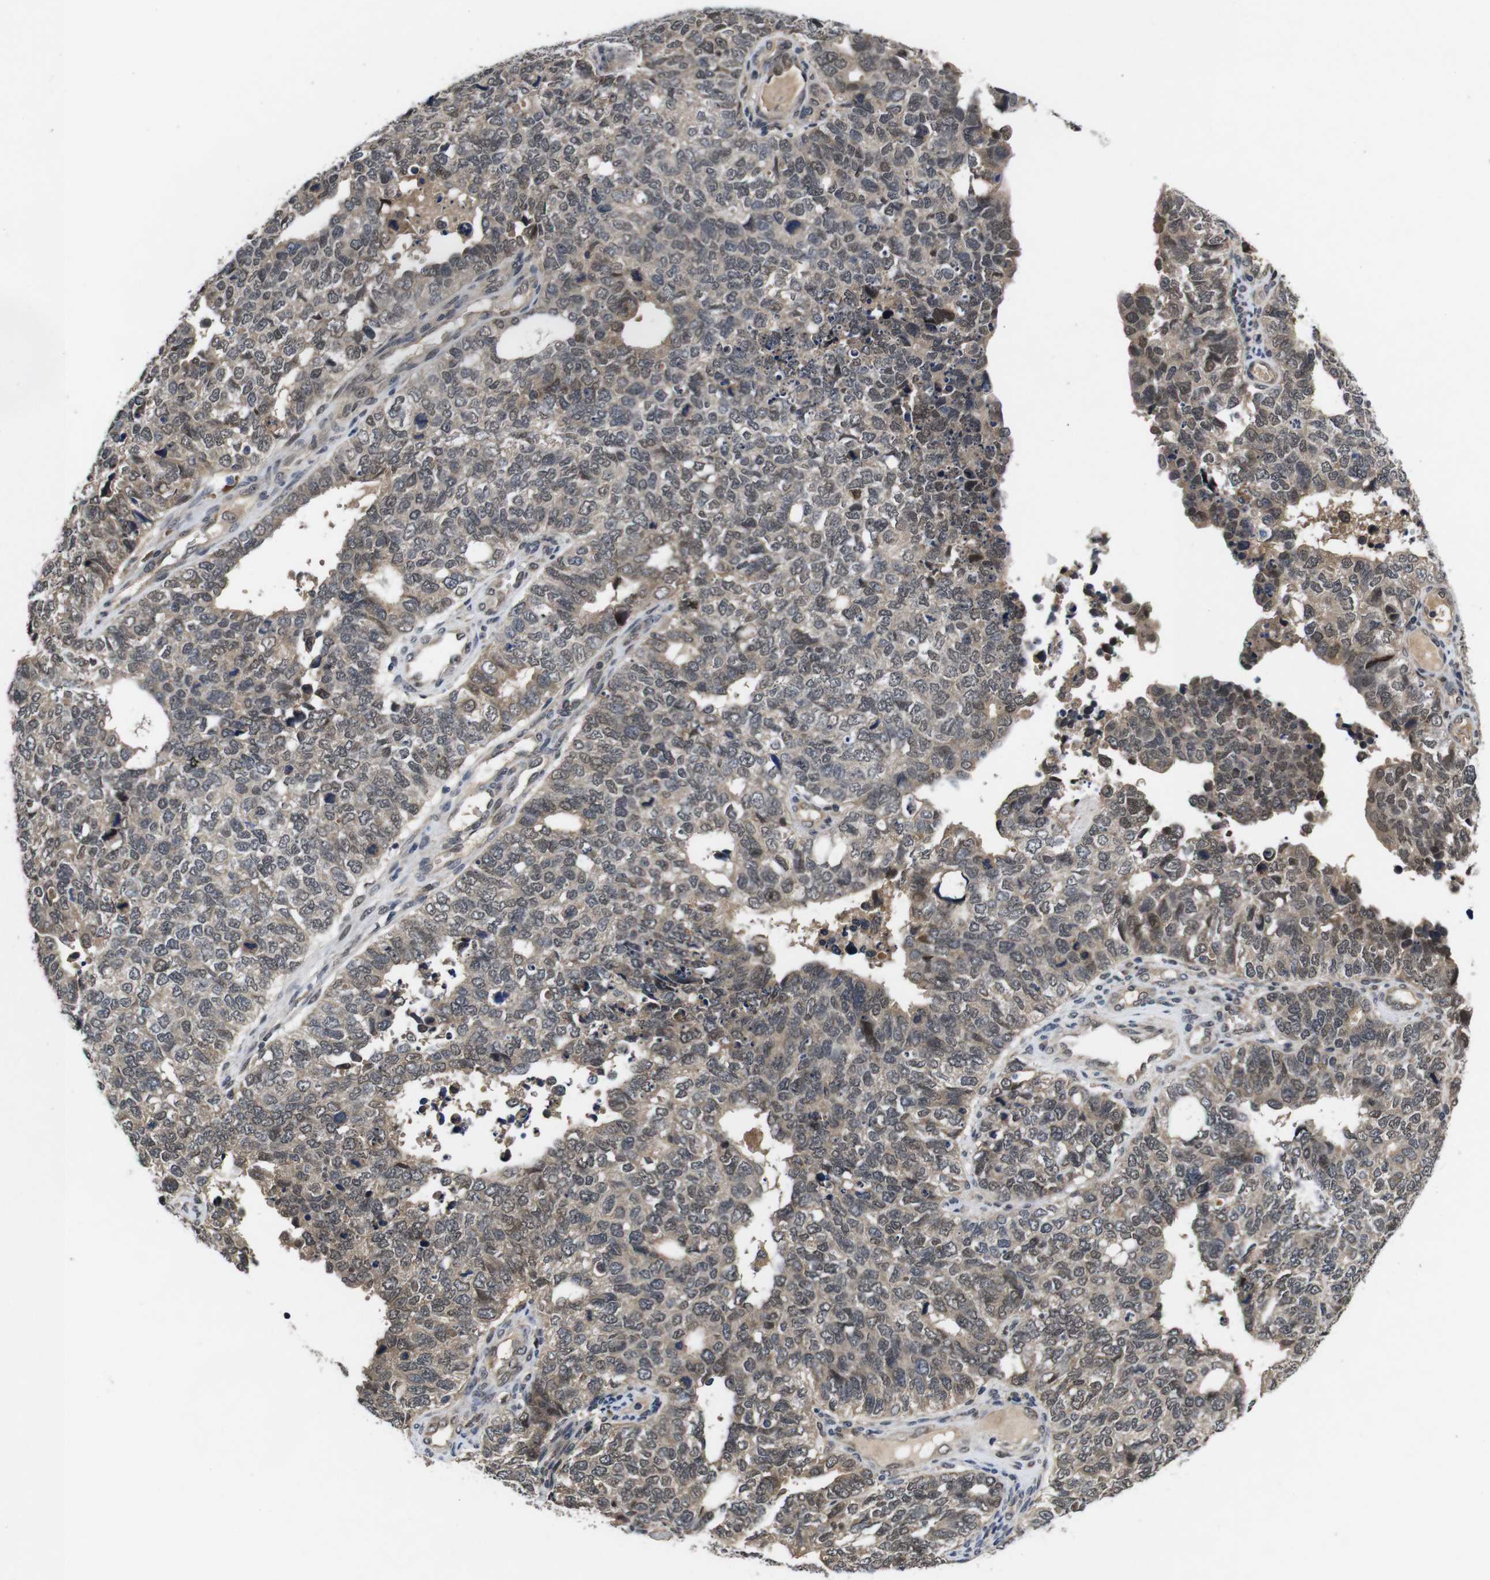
{"staining": {"intensity": "weak", "quantity": ">75%", "location": "cytoplasmic/membranous,nuclear"}, "tissue": "cervical cancer", "cell_type": "Tumor cells", "image_type": "cancer", "snomed": [{"axis": "morphology", "description": "Squamous cell carcinoma, NOS"}, {"axis": "topography", "description": "Cervix"}], "caption": "There is low levels of weak cytoplasmic/membranous and nuclear staining in tumor cells of squamous cell carcinoma (cervical), as demonstrated by immunohistochemical staining (brown color).", "gene": "ZBTB46", "patient": {"sex": "female", "age": 63}}